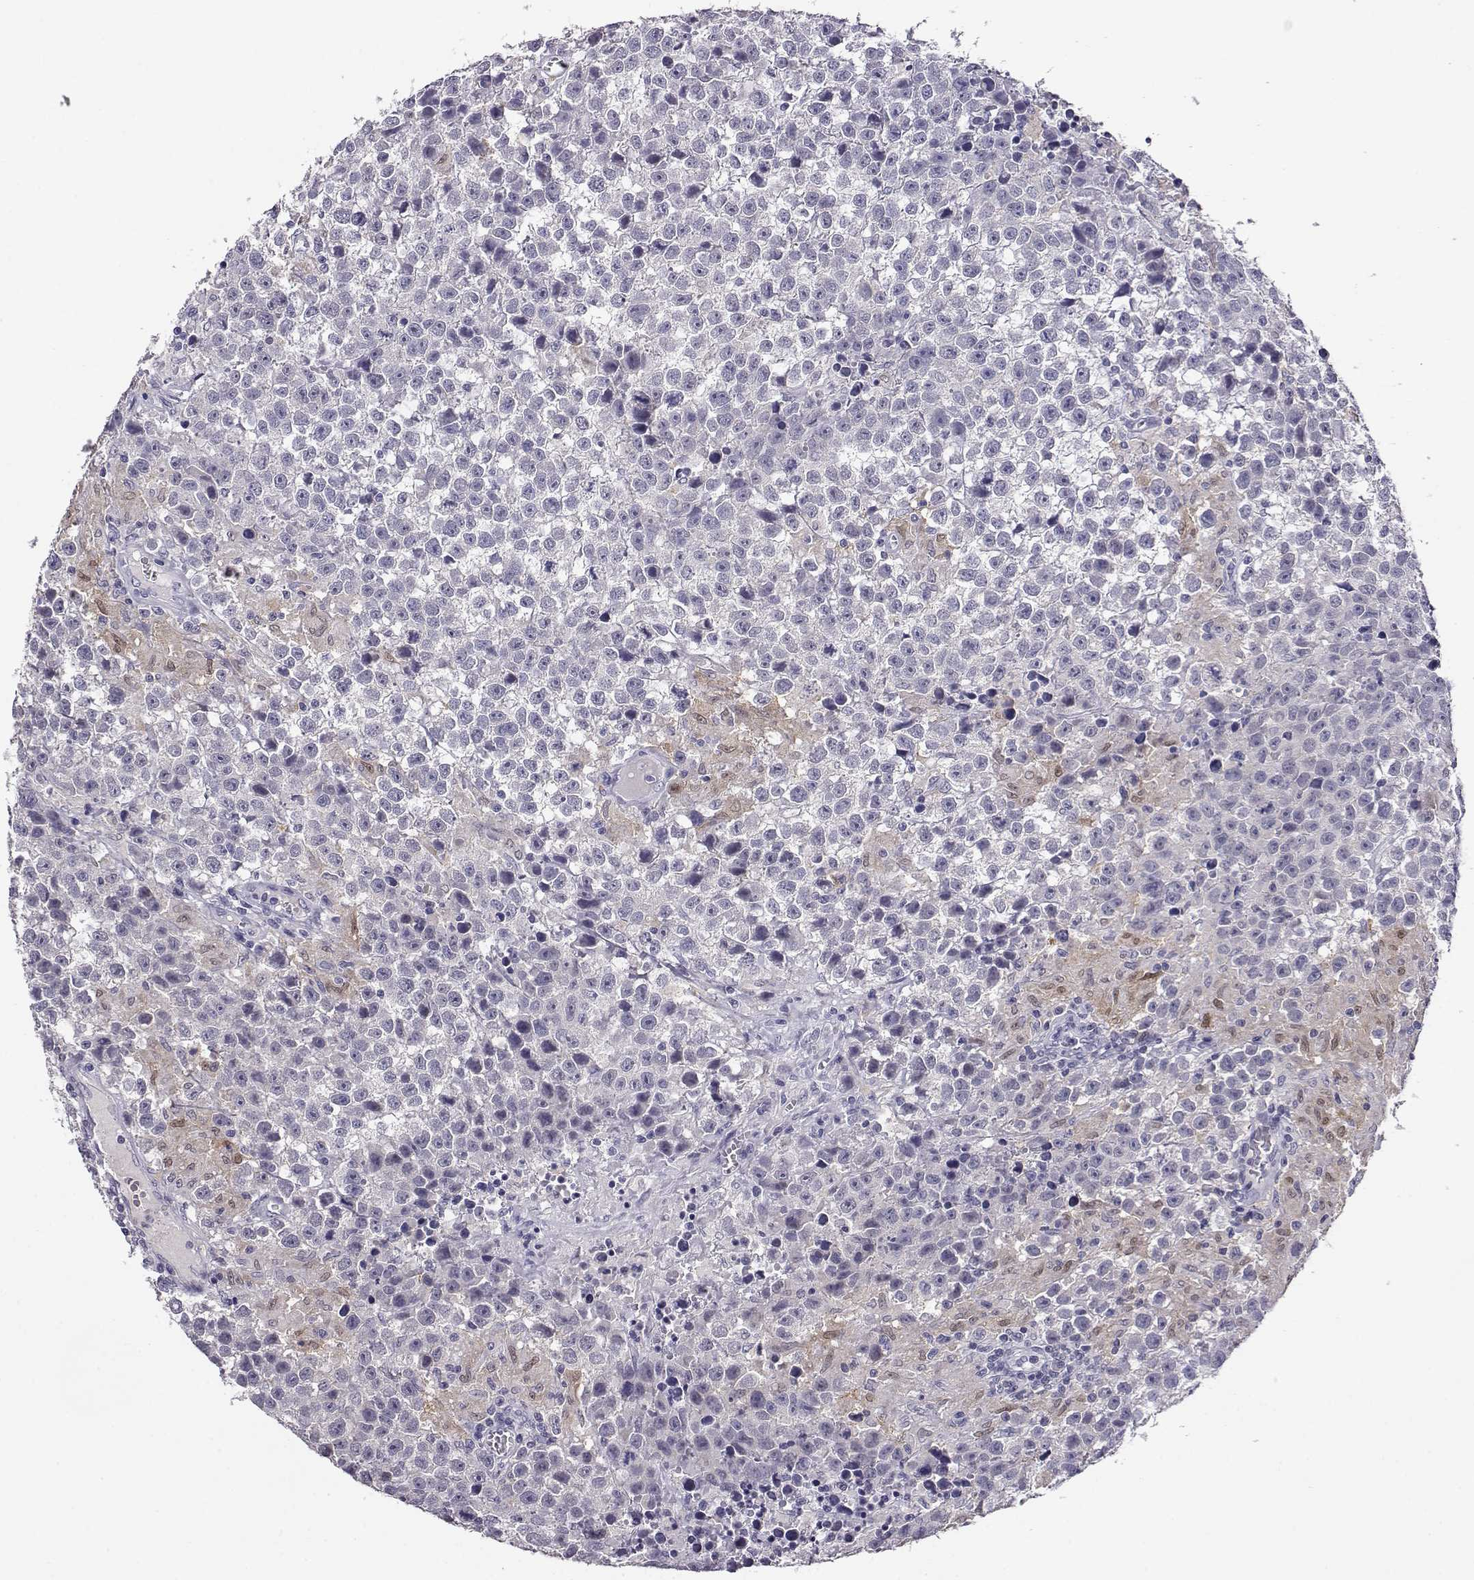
{"staining": {"intensity": "negative", "quantity": "none", "location": "none"}, "tissue": "testis cancer", "cell_type": "Tumor cells", "image_type": "cancer", "snomed": [{"axis": "morphology", "description": "Seminoma, NOS"}, {"axis": "topography", "description": "Testis"}], "caption": "There is no significant staining in tumor cells of seminoma (testis).", "gene": "AKR1B1", "patient": {"sex": "male", "age": 43}}